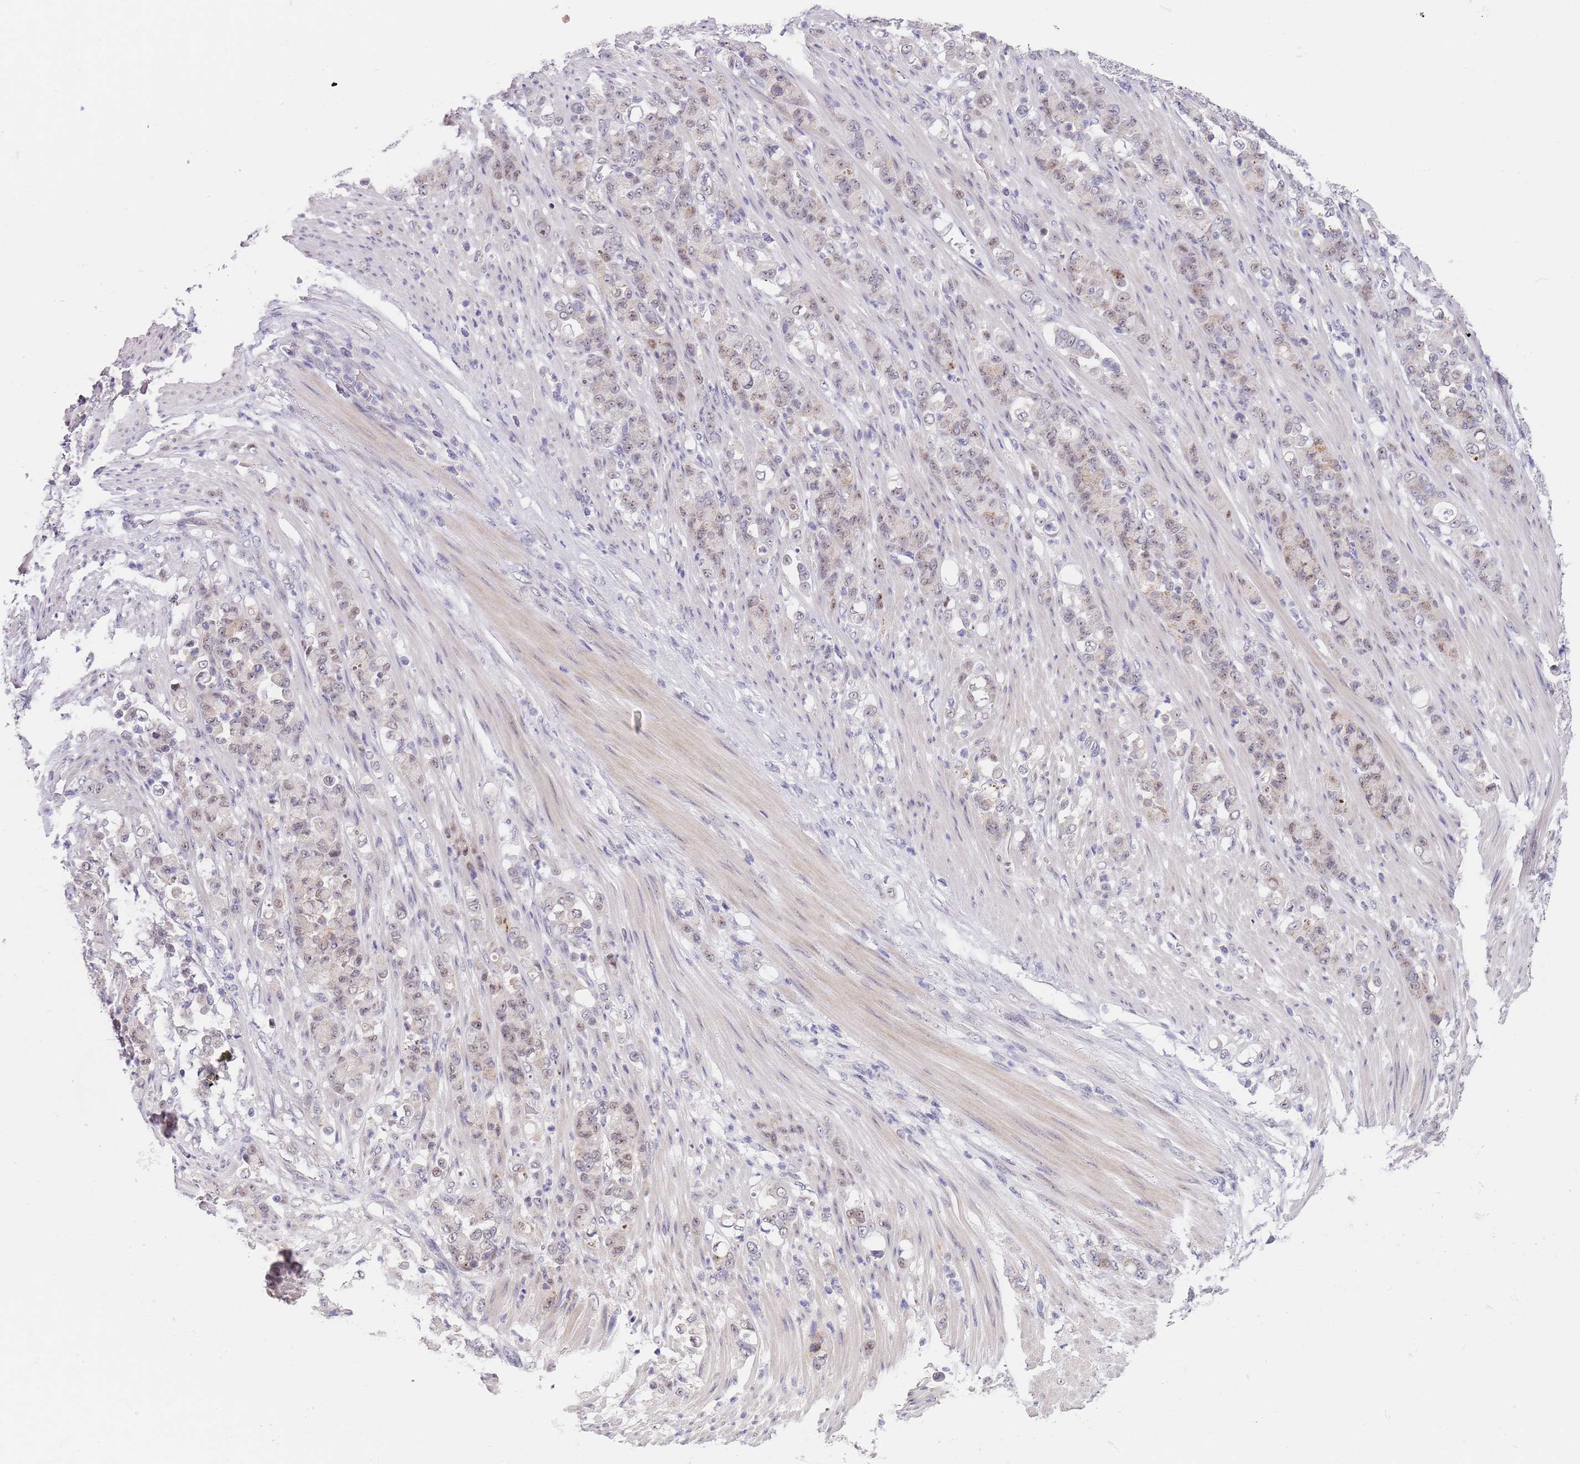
{"staining": {"intensity": "weak", "quantity": "<25%", "location": "nuclear"}, "tissue": "stomach cancer", "cell_type": "Tumor cells", "image_type": "cancer", "snomed": [{"axis": "morphology", "description": "Normal tissue, NOS"}, {"axis": "morphology", "description": "Adenocarcinoma, NOS"}, {"axis": "topography", "description": "Stomach"}], "caption": "There is no significant staining in tumor cells of stomach cancer.", "gene": "PLCL2", "patient": {"sex": "female", "age": 79}}